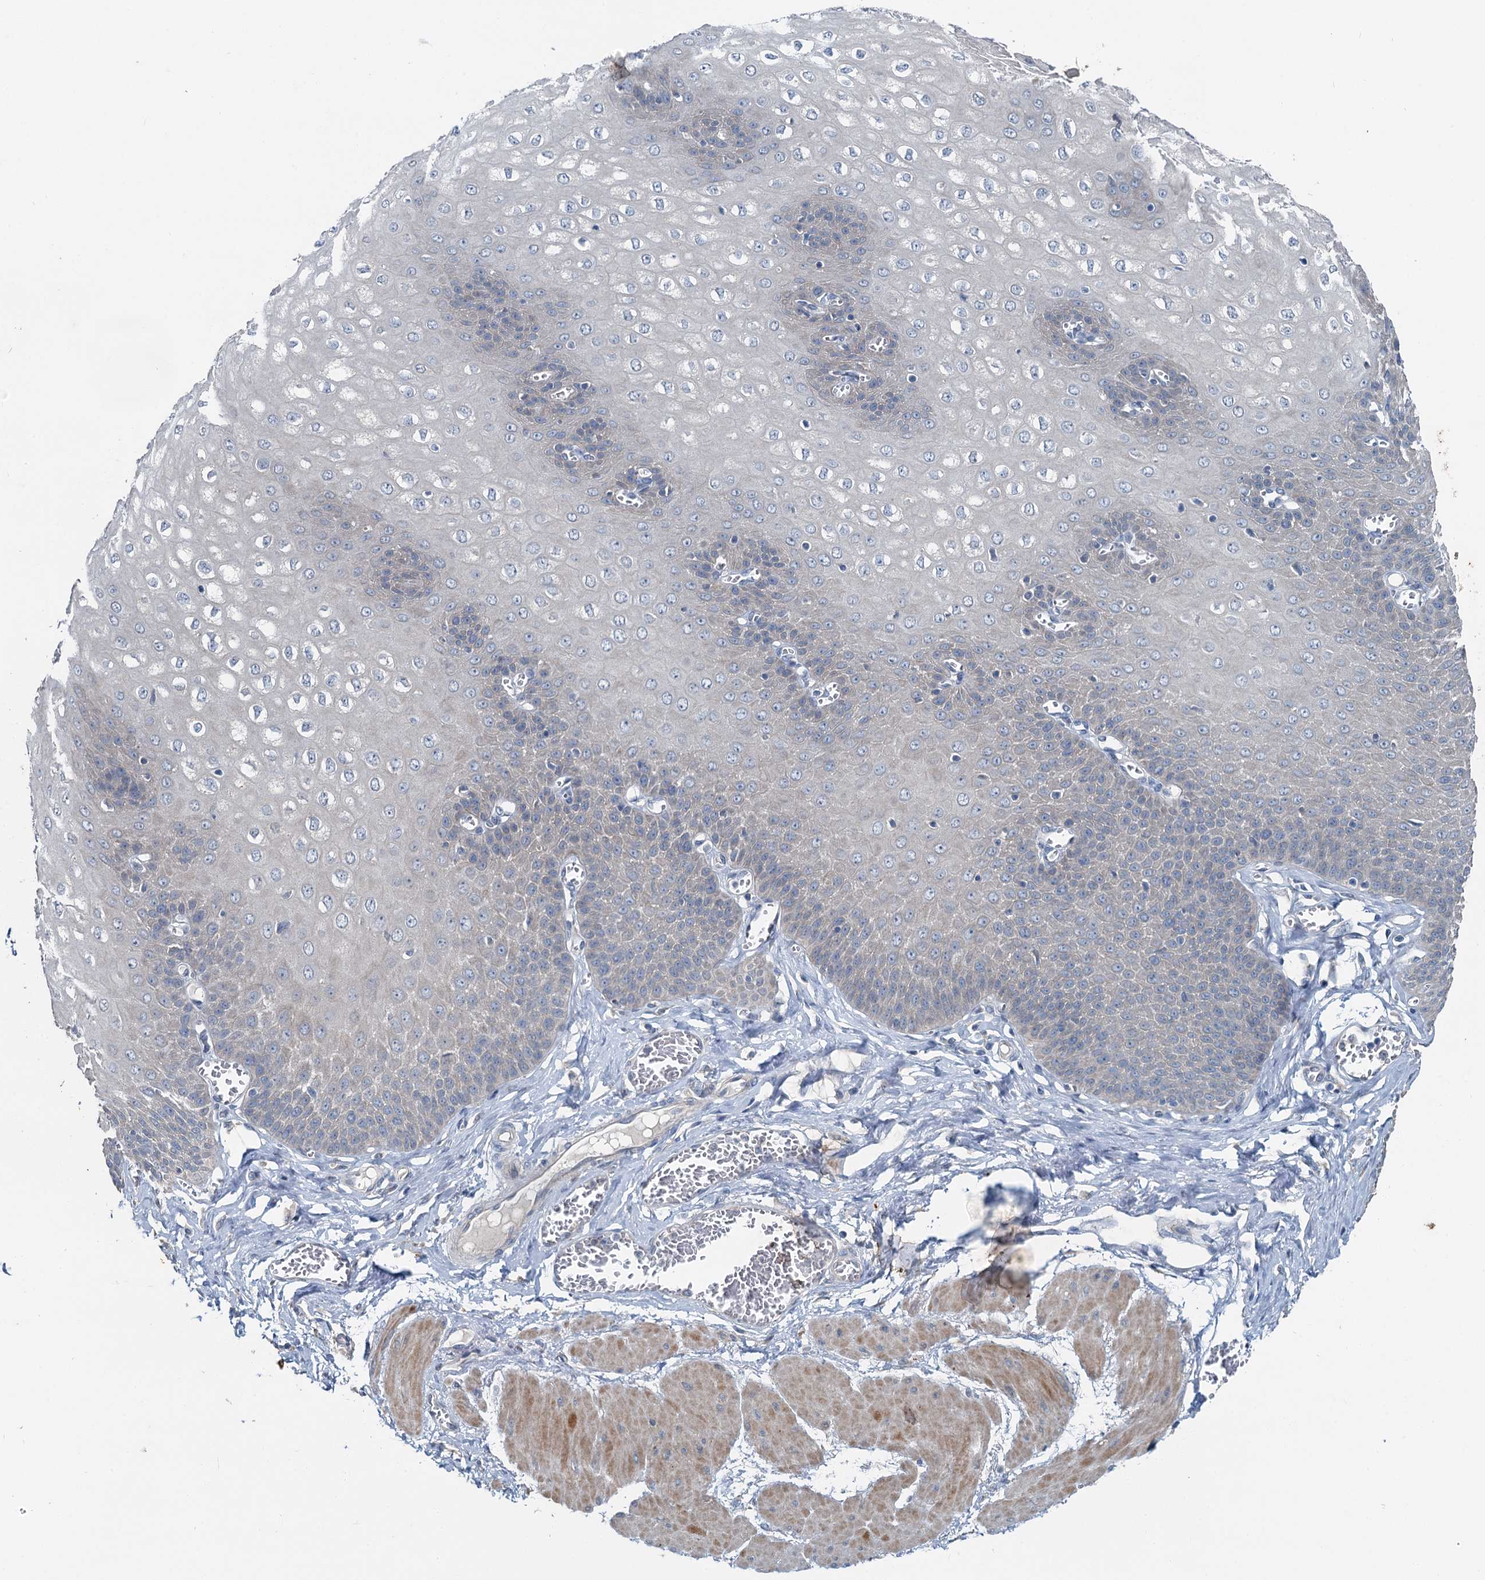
{"staining": {"intensity": "negative", "quantity": "none", "location": "none"}, "tissue": "esophagus", "cell_type": "Squamous epithelial cells", "image_type": "normal", "snomed": [{"axis": "morphology", "description": "Normal tissue, NOS"}, {"axis": "topography", "description": "Esophagus"}], "caption": "This photomicrograph is of unremarkable esophagus stained with immunohistochemistry to label a protein in brown with the nuclei are counter-stained blue. There is no staining in squamous epithelial cells. The staining is performed using DAB brown chromogen with nuclei counter-stained in using hematoxylin.", "gene": "C6orf120", "patient": {"sex": "male", "age": 60}}